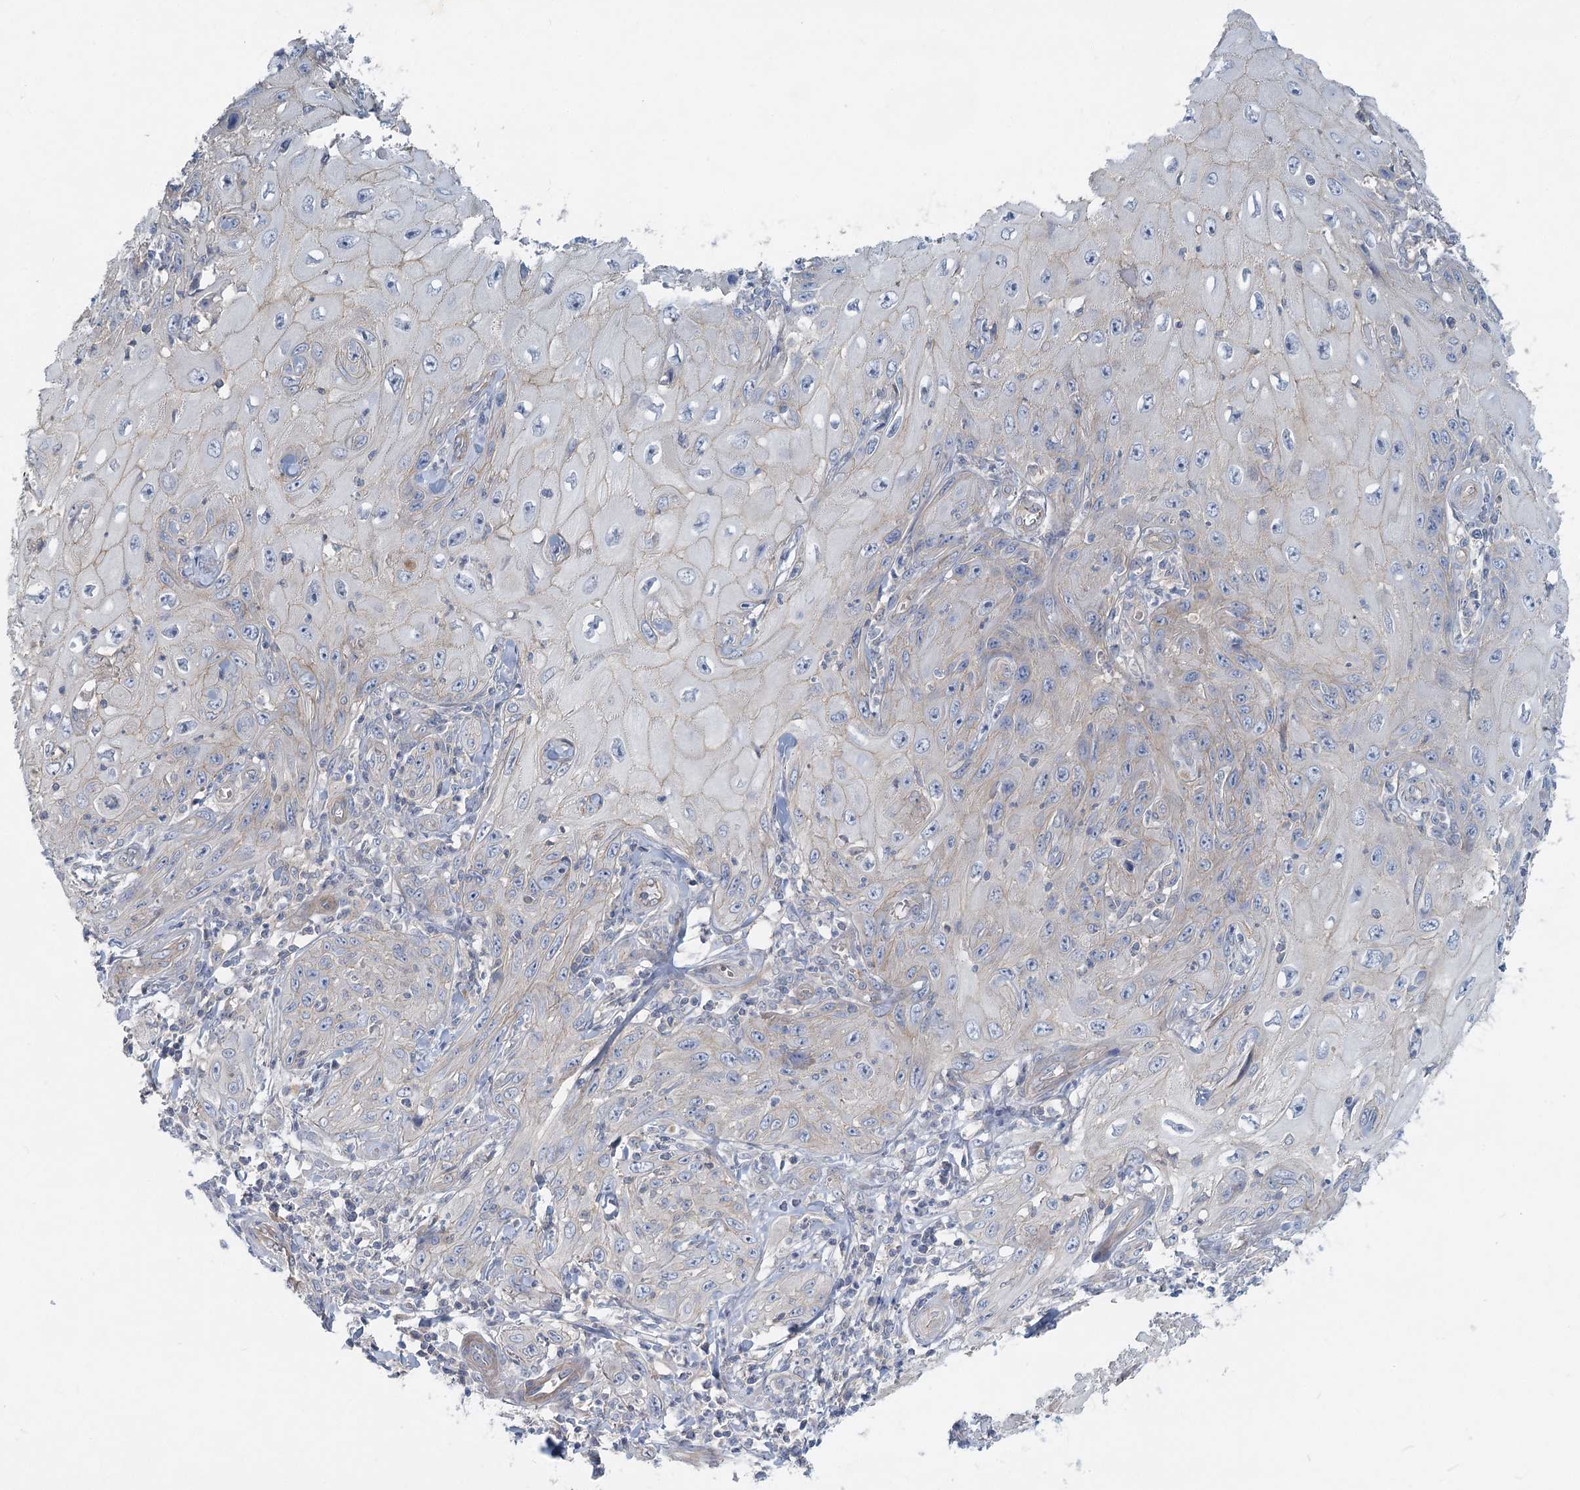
{"staining": {"intensity": "weak", "quantity": "25%-75%", "location": "cytoplasmic/membranous"}, "tissue": "skin cancer", "cell_type": "Tumor cells", "image_type": "cancer", "snomed": [{"axis": "morphology", "description": "Squamous cell carcinoma, NOS"}, {"axis": "topography", "description": "Skin"}], "caption": "DAB immunohistochemical staining of skin squamous cell carcinoma exhibits weak cytoplasmic/membranous protein staining in about 25%-75% of tumor cells.", "gene": "DNMBP", "patient": {"sex": "female", "age": 73}}